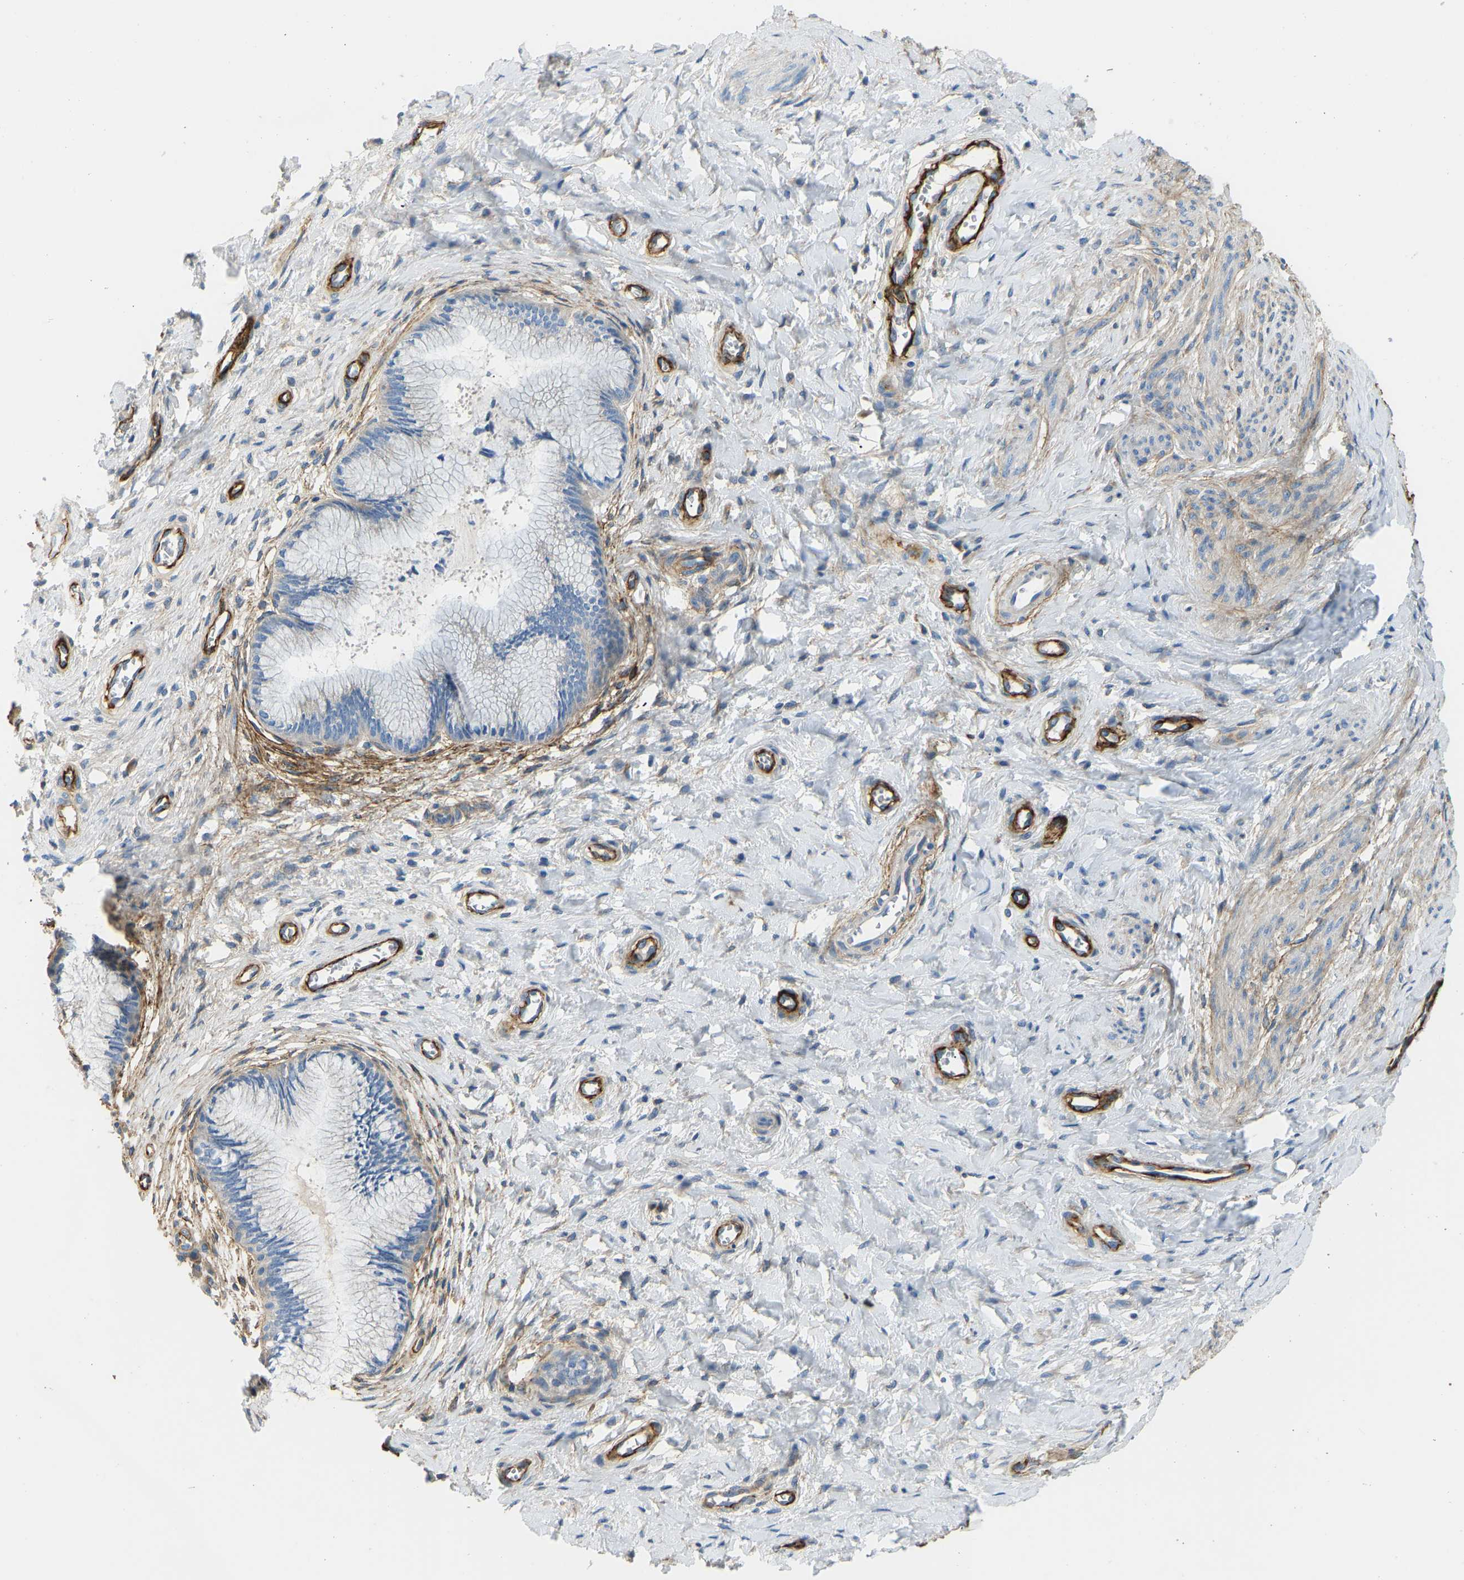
{"staining": {"intensity": "weak", "quantity": "<25%", "location": "cytoplasmic/membranous"}, "tissue": "cervix", "cell_type": "Glandular cells", "image_type": "normal", "snomed": [{"axis": "morphology", "description": "Normal tissue, NOS"}, {"axis": "topography", "description": "Cervix"}], "caption": "A micrograph of cervix stained for a protein demonstrates no brown staining in glandular cells. (DAB IHC visualized using brightfield microscopy, high magnification).", "gene": "COL15A1", "patient": {"sex": "female", "age": 55}}